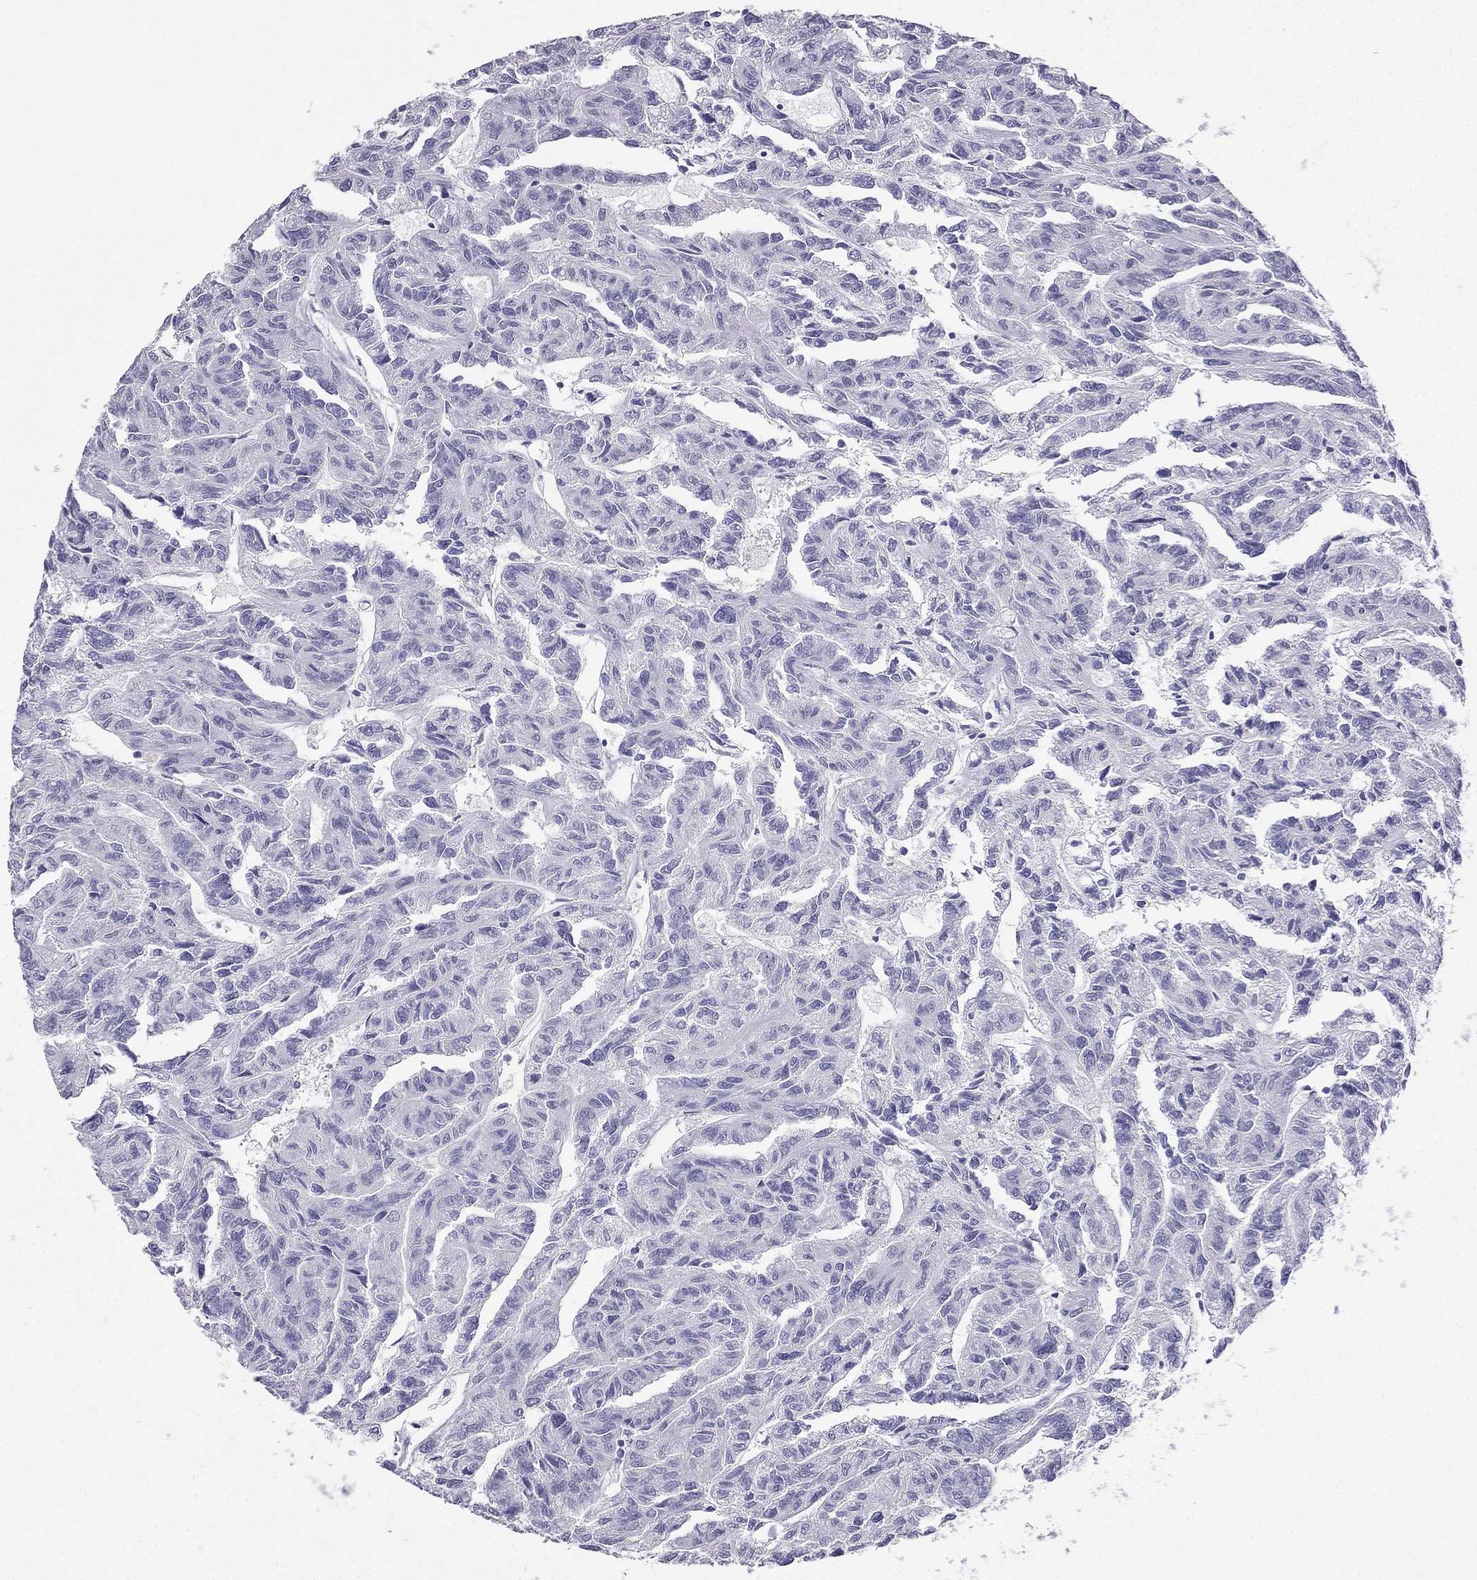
{"staining": {"intensity": "negative", "quantity": "none", "location": "none"}, "tissue": "renal cancer", "cell_type": "Tumor cells", "image_type": "cancer", "snomed": [{"axis": "morphology", "description": "Adenocarcinoma, NOS"}, {"axis": "topography", "description": "Kidney"}], "caption": "A high-resolution micrograph shows immunohistochemistry (IHC) staining of renal adenocarcinoma, which displays no significant expression in tumor cells.", "gene": "SLC18A2", "patient": {"sex": "male", "age": 79}}